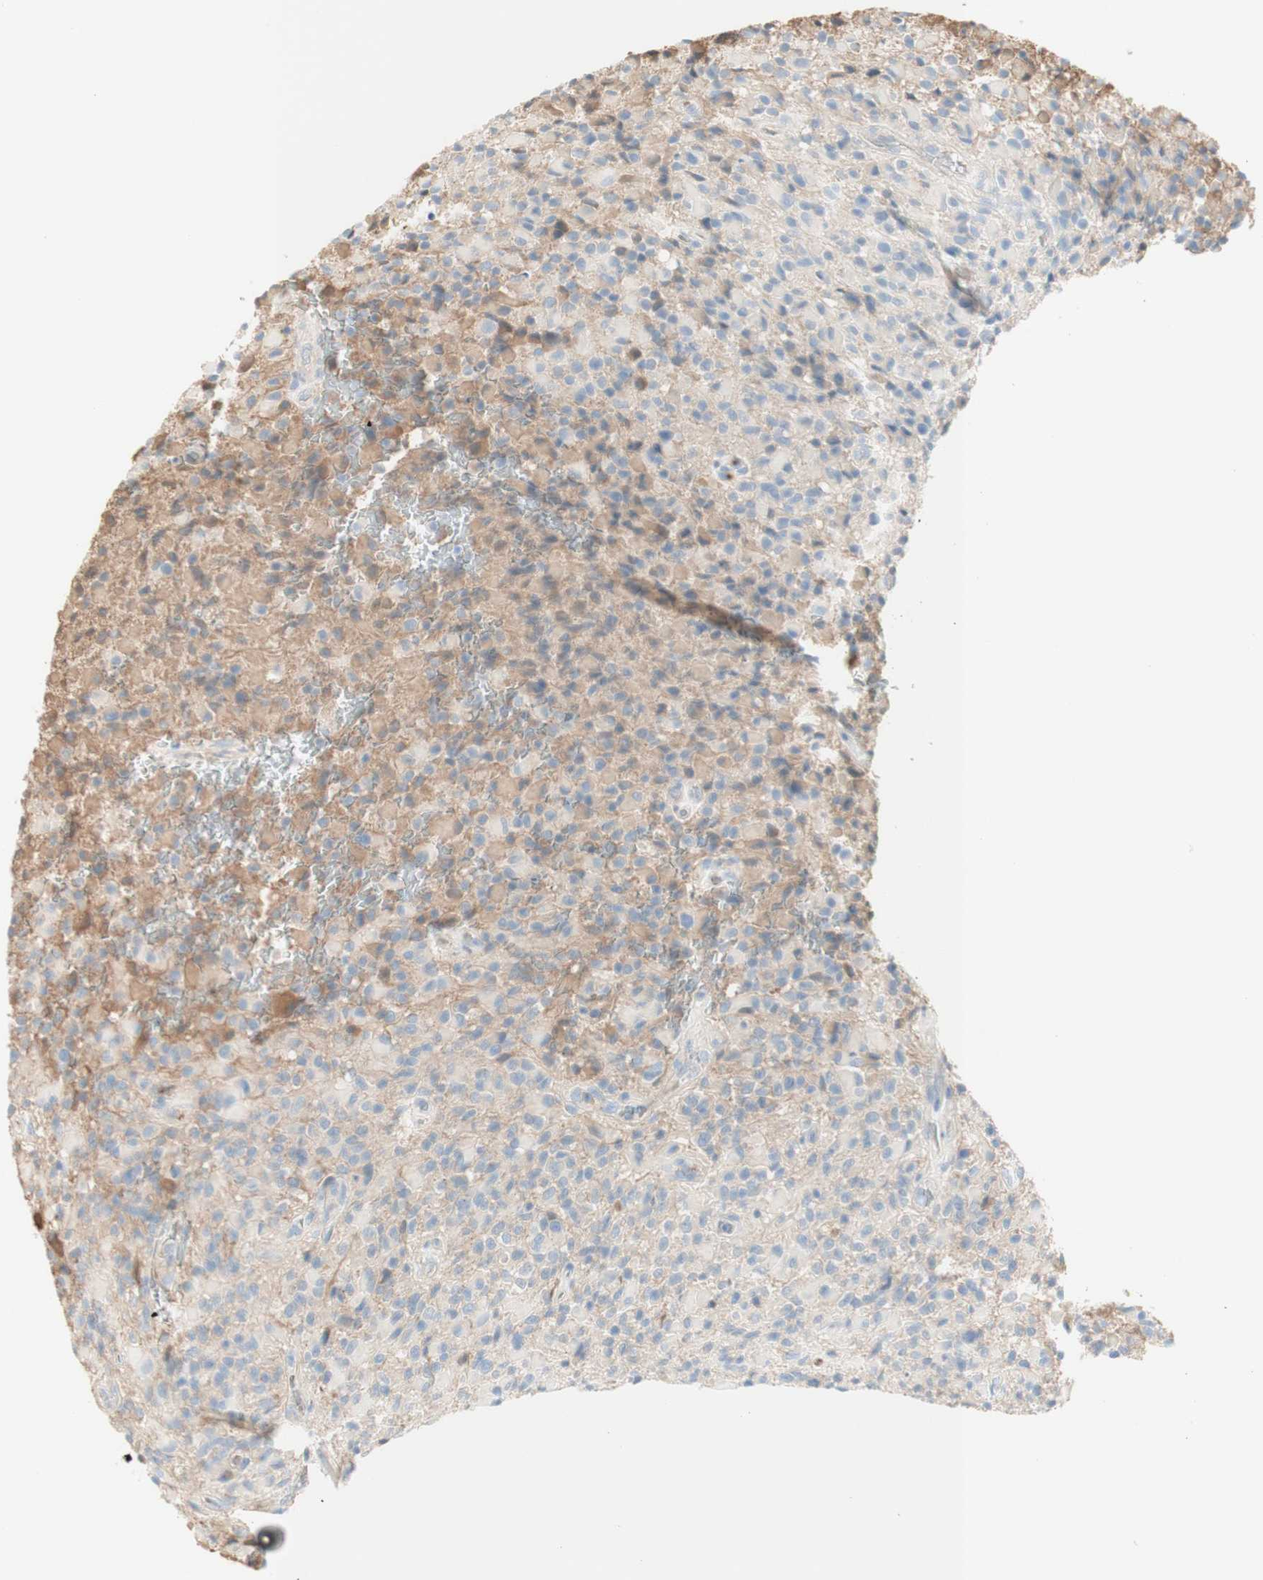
{"staining": {"intensity": "moderate", "quantity": "<25%", "location": "cytoplasmic/membranous"}, "tissue": "glioma", "cell_type": "Tumor cells", "image_type": "cancer", "snomed": [{"axis": "morphology", "description": "Glioma, malignant, High grade"}, {"axis": "topography", "description": "Brain"}], "caption": "Immunohistochemical staining of human high-grade glioma (malignant) reveals low levels of moderate cytoplasmic/membranous protein staining in about <25% of tumor cells.", "gene": "KNG1", "patient": {"sex": "male", "age": 71}}